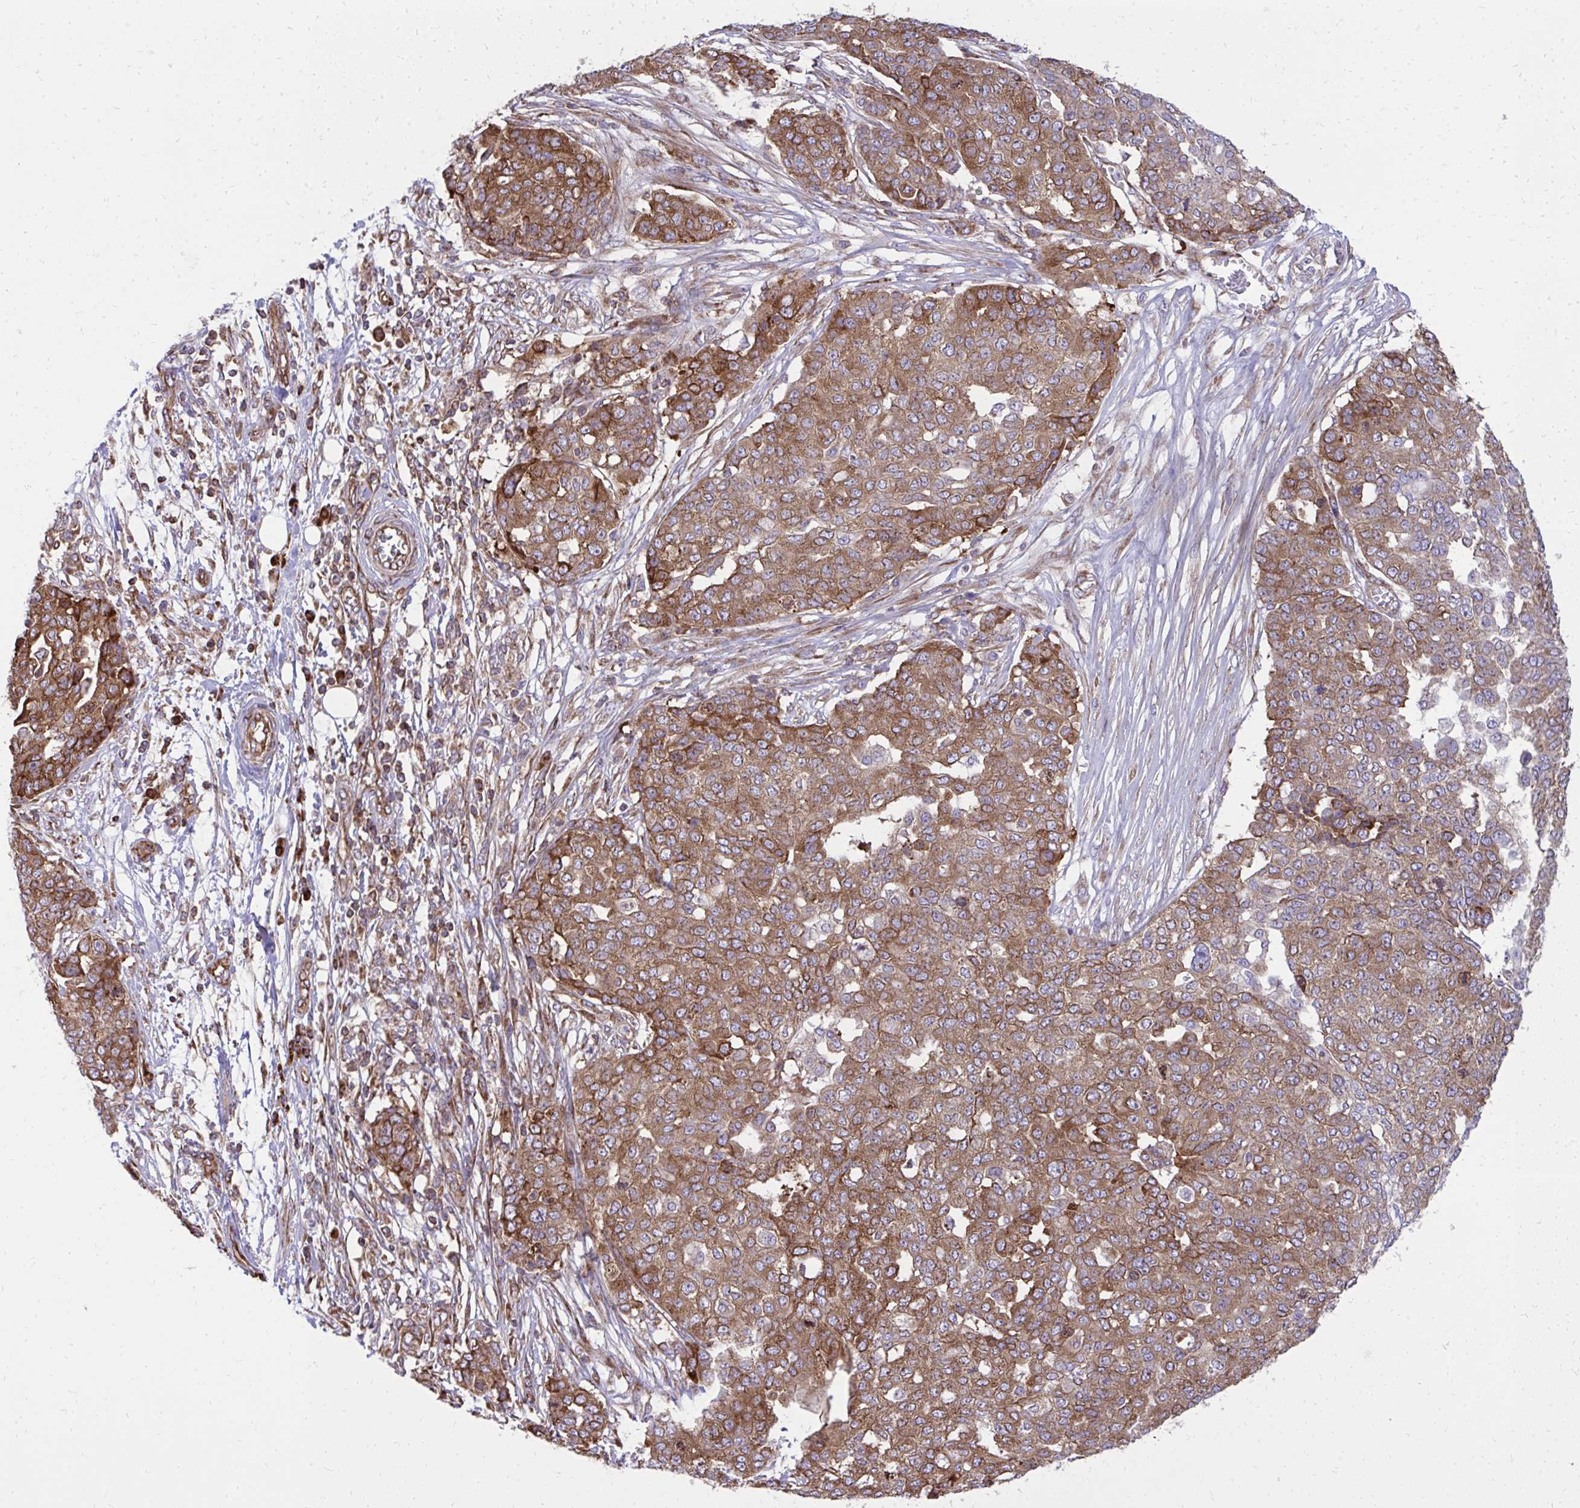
{"staining": {"intensity": "moderate", "quantity": ">75%", "location": "cytoplasmic/membranous"}, "tissue": "ovarian cancer", "cell_type": "Tumor cells", "image_type": "cancer", "snomed": [{"axis": "morphology", "description": "Cystadenocarcinoma, serous, NOS"}, {"axis": "topography", "description": "Soft tissue"}, {"axis": "topography", "description": "Ovary"}], "caption": "Immunohistochemical staining of ovarian cancer (serous cystadenocarcinoma) displays moderate cytoplasmic/membranous protein staining in approximately >75% of tumor cells.", "gene": "NMNAT3", "patient": {"sex": "female", "age": 57}}